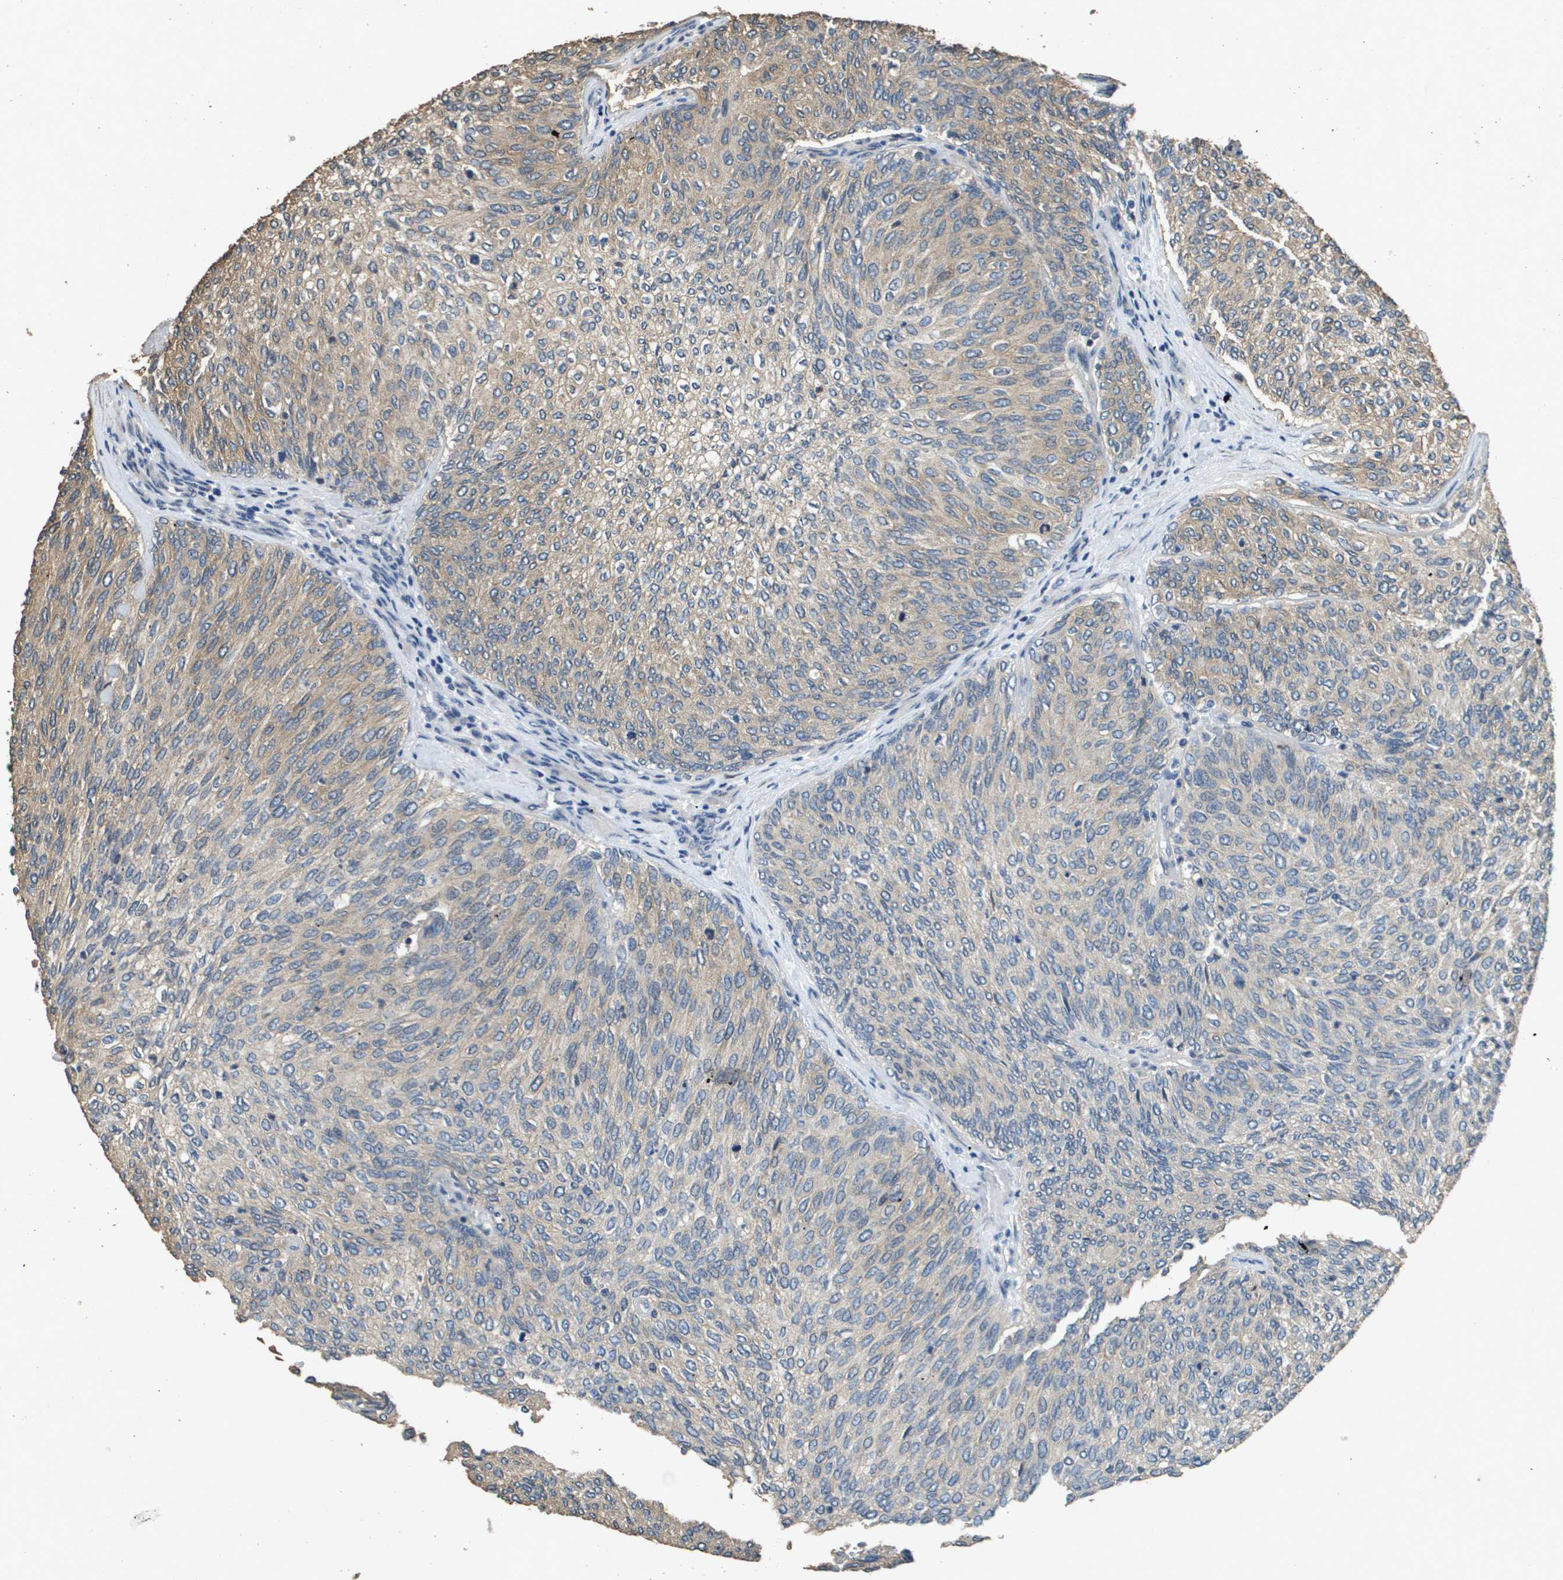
{"staining": {"intensity": "weak", "quantity": ">75%", "location": "cytoplasmic/membranous"}, "tissue": "urothelial cancer", "cell_type": "Tumor cells", "image_type": "cancer", "snomed": [{"axis": "morphology", "description": "Urothelial carcinoma, Low grade"}, {"axis": "topography", "description": "Urinary bladder"}], "caption": "Immunohistochemical staining of human urothelial cancer exhibits weak cytoplasmic/membranous protein staining in approximately >75% of tumor cells.", "gene": "RAB6B", "patient": {"sex": "female", "age": 79}}